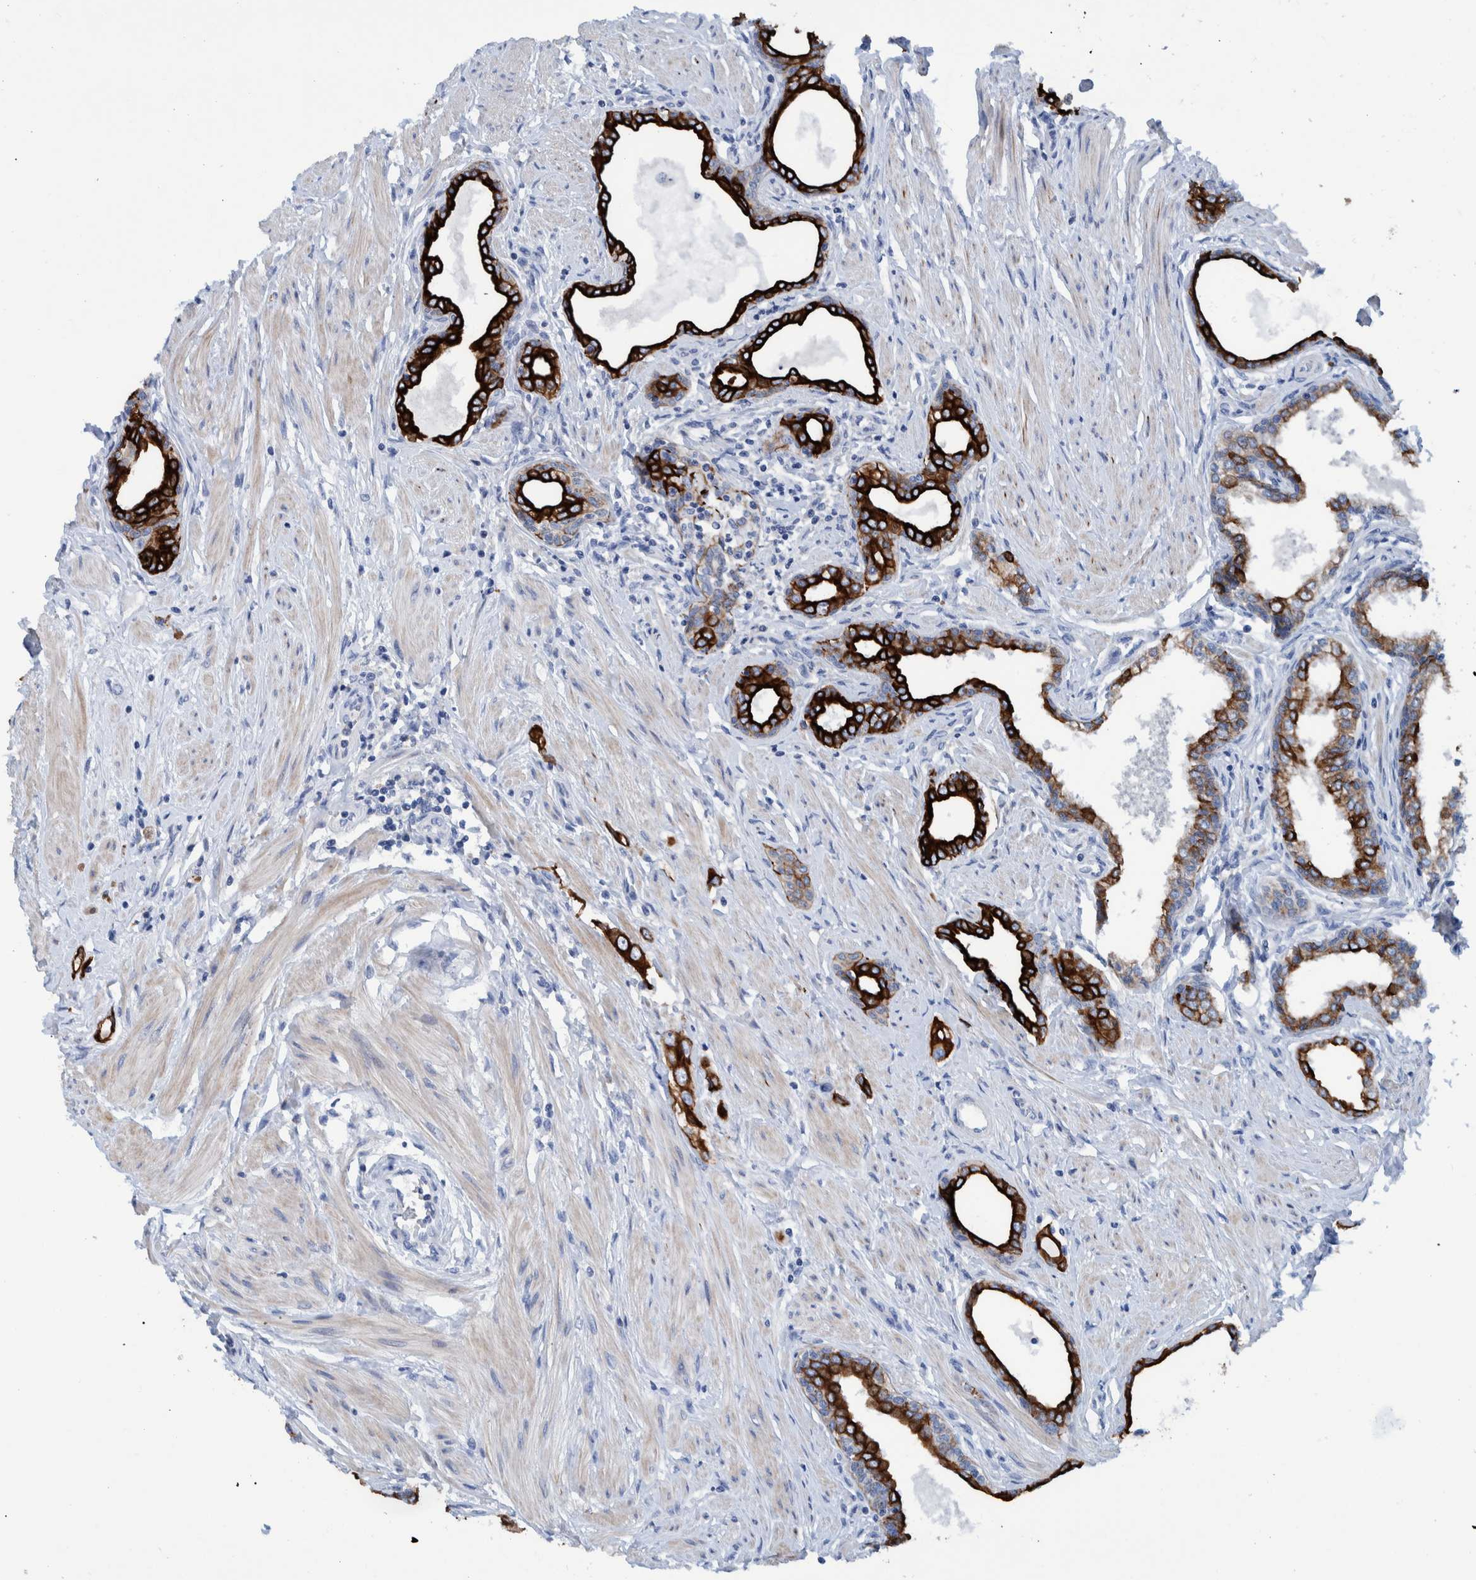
{"staining": {"intensity": "strong", "quantity": ">75%", "location": "cytoplasmic/membranous"}, "tissue": "prostate cancer", "cell_type": "Tumor cells", "image_type": "cancer", "snomed": [{"axis": "morphology", "description": "Adenocarcinoma, High grade"}, {"axis": "topography", "description": "Prostate"}], "caption": "This photomicrograph displays immunohistochemistry (IHC) staining of human high-grade adenocarcinoma (prostate), with high strong cytoplasmic/membranous positivity in approximately >75% of tumor cells.", "gene": "MKS1", "patient": {"sex": "male", "age": 52}}